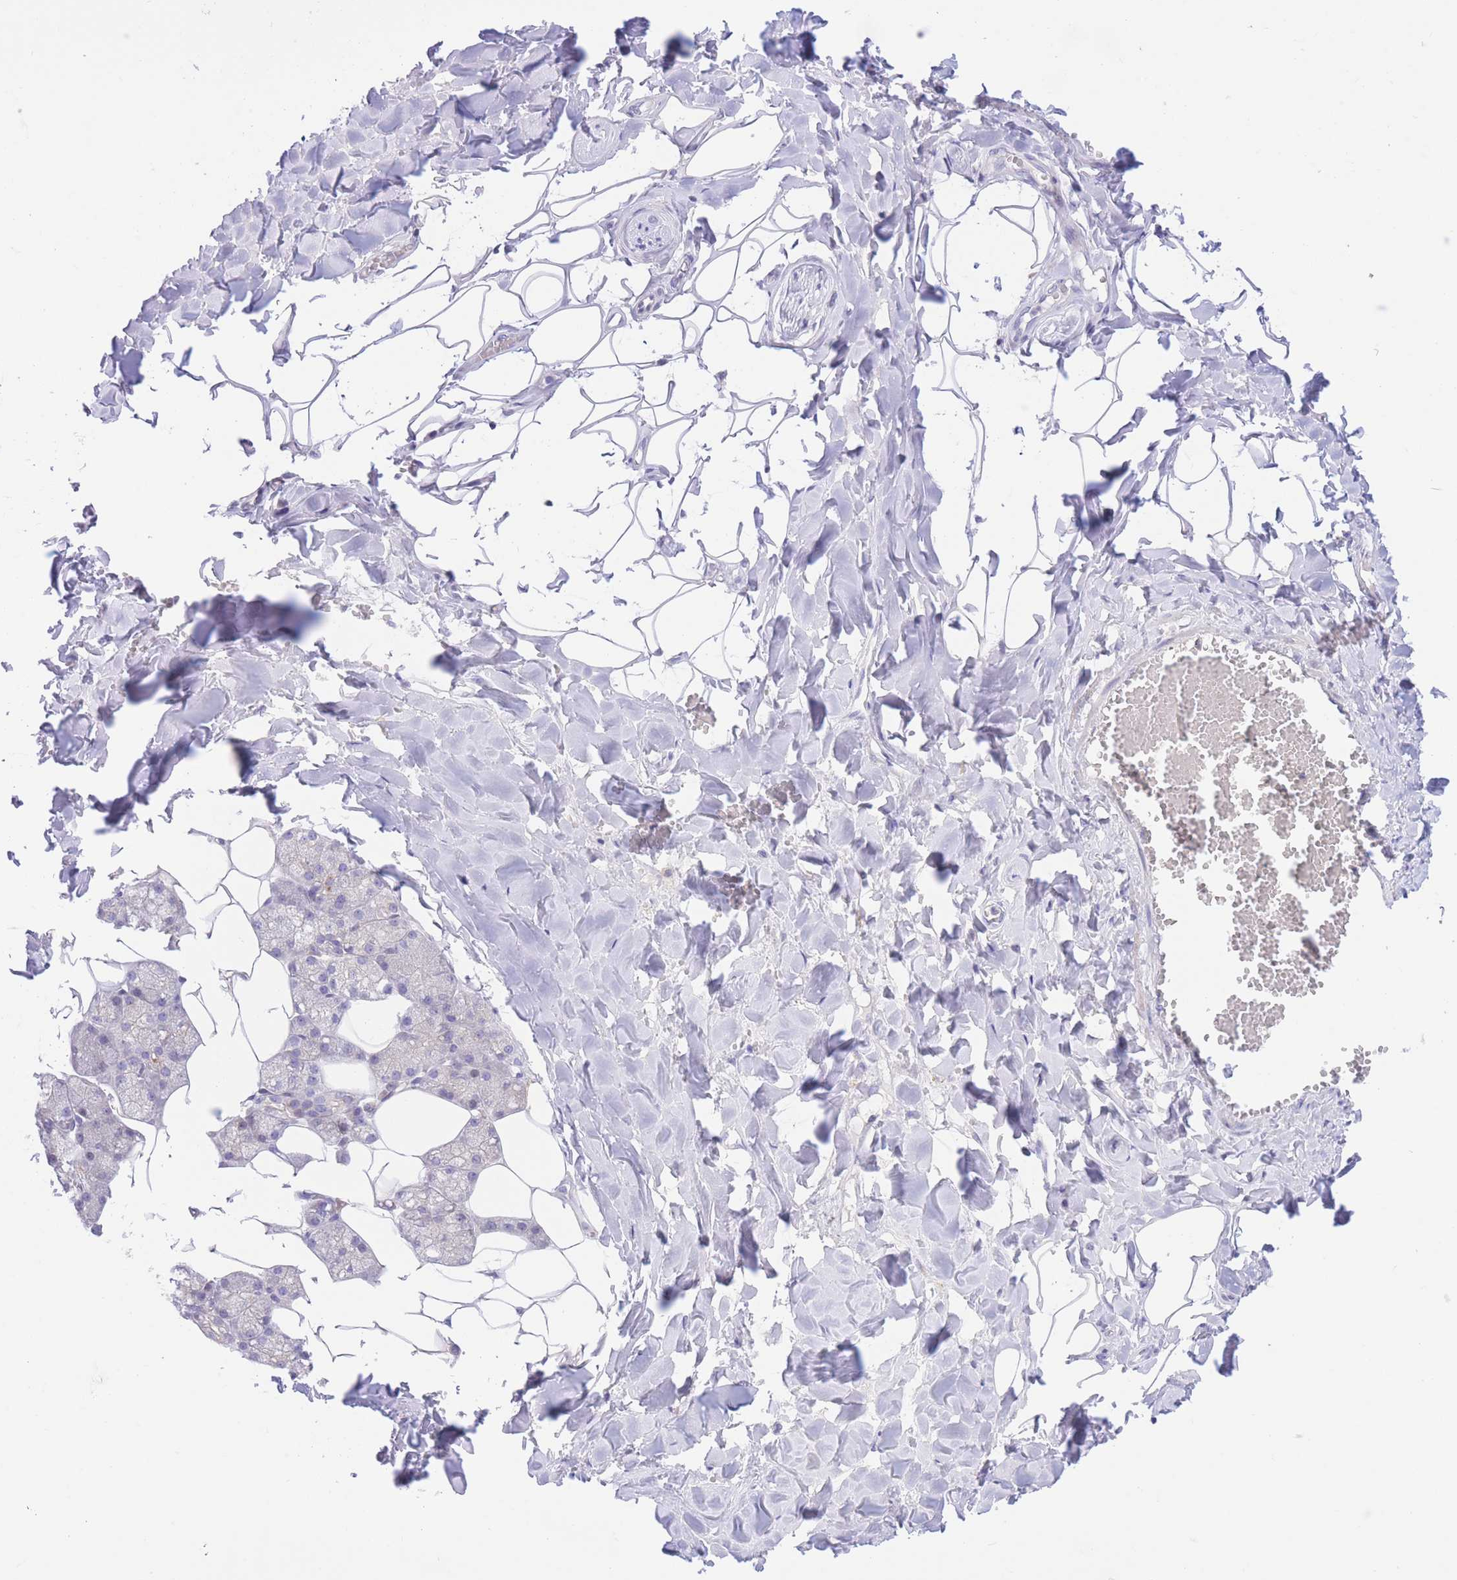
{"staining": {"intensity": "moderate", "quantity": "<25%", "location": "cytoplasmic/membranous"}, "tissue": "salivary gland", "cell_type": "Glandular cells", "image_type": "normal", "snomed": [{"axis": "morphology", "description": "Normal tissue, NOS"}, {"axis": "topography", "description": "Salivary gland"}], "caption": "Moderate cytoplasmic/membranous protein expression is appreciated in about <25% of glandular cells in salivary gland.", "gene": "RPL39L", "patient": {"sex": "male", "age": 62}}